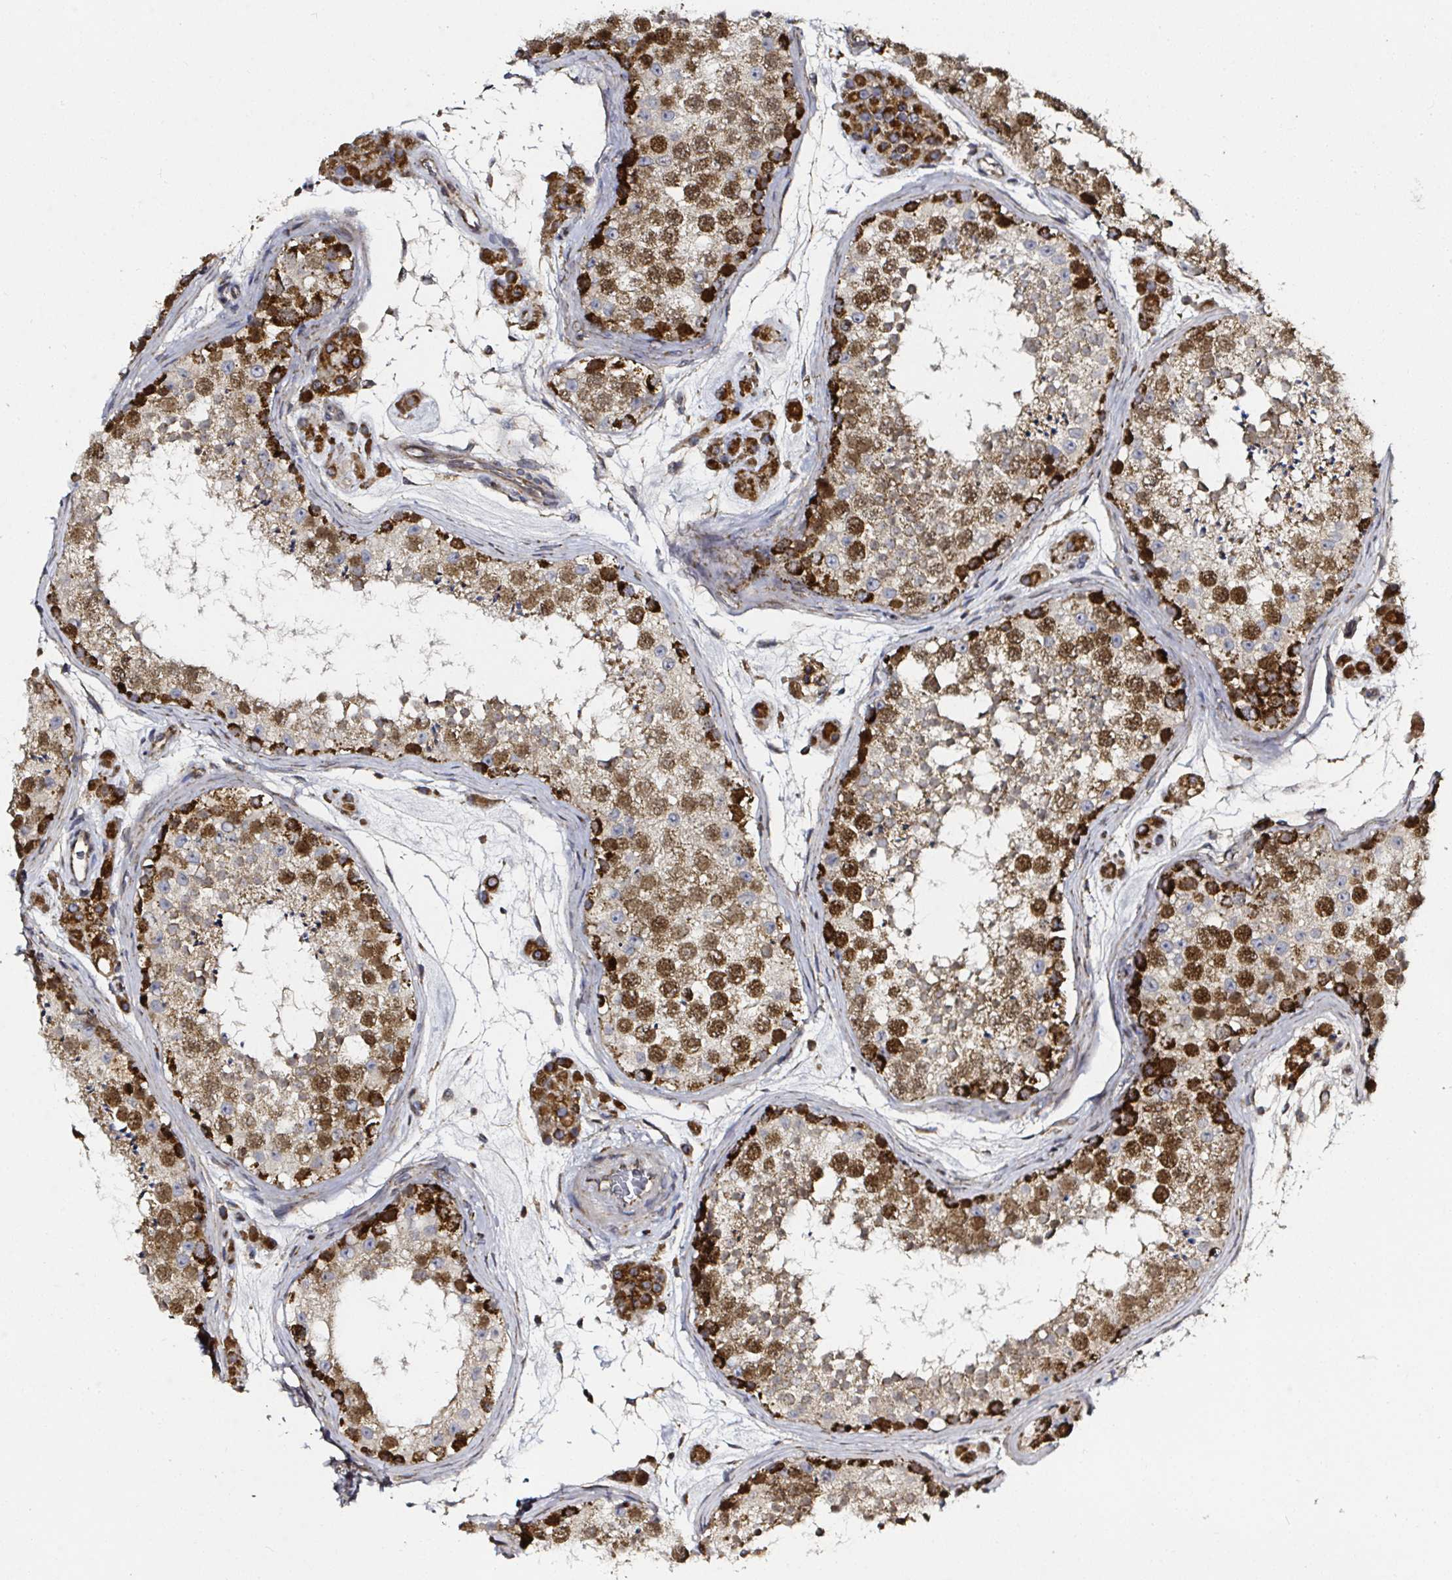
{"staining": {"intensity": "strong", "quantity": "25%-75%", "location": "cytoplasmic/membranous,nuclear"}, "tissue": "testis", "cell_type": "Cells in seminiferous ducts", "image_type": "normal", "snomed": [{"axis": "morphology", "description": "Normal tissue, NOS"}, {"axis": "topography", "description": "Testis"}], "caption": "This micrograph exhibits unremarkable testis stained with IHC to label a protein in brown. The cytoplasmic/membranous,nuclear of cells in seminiferous ducts show strong positivity for the protein. Nuclei are counter-stained blue.", "gene": "ATAD3A", "patient": {"sex": "male", "age": 41}}